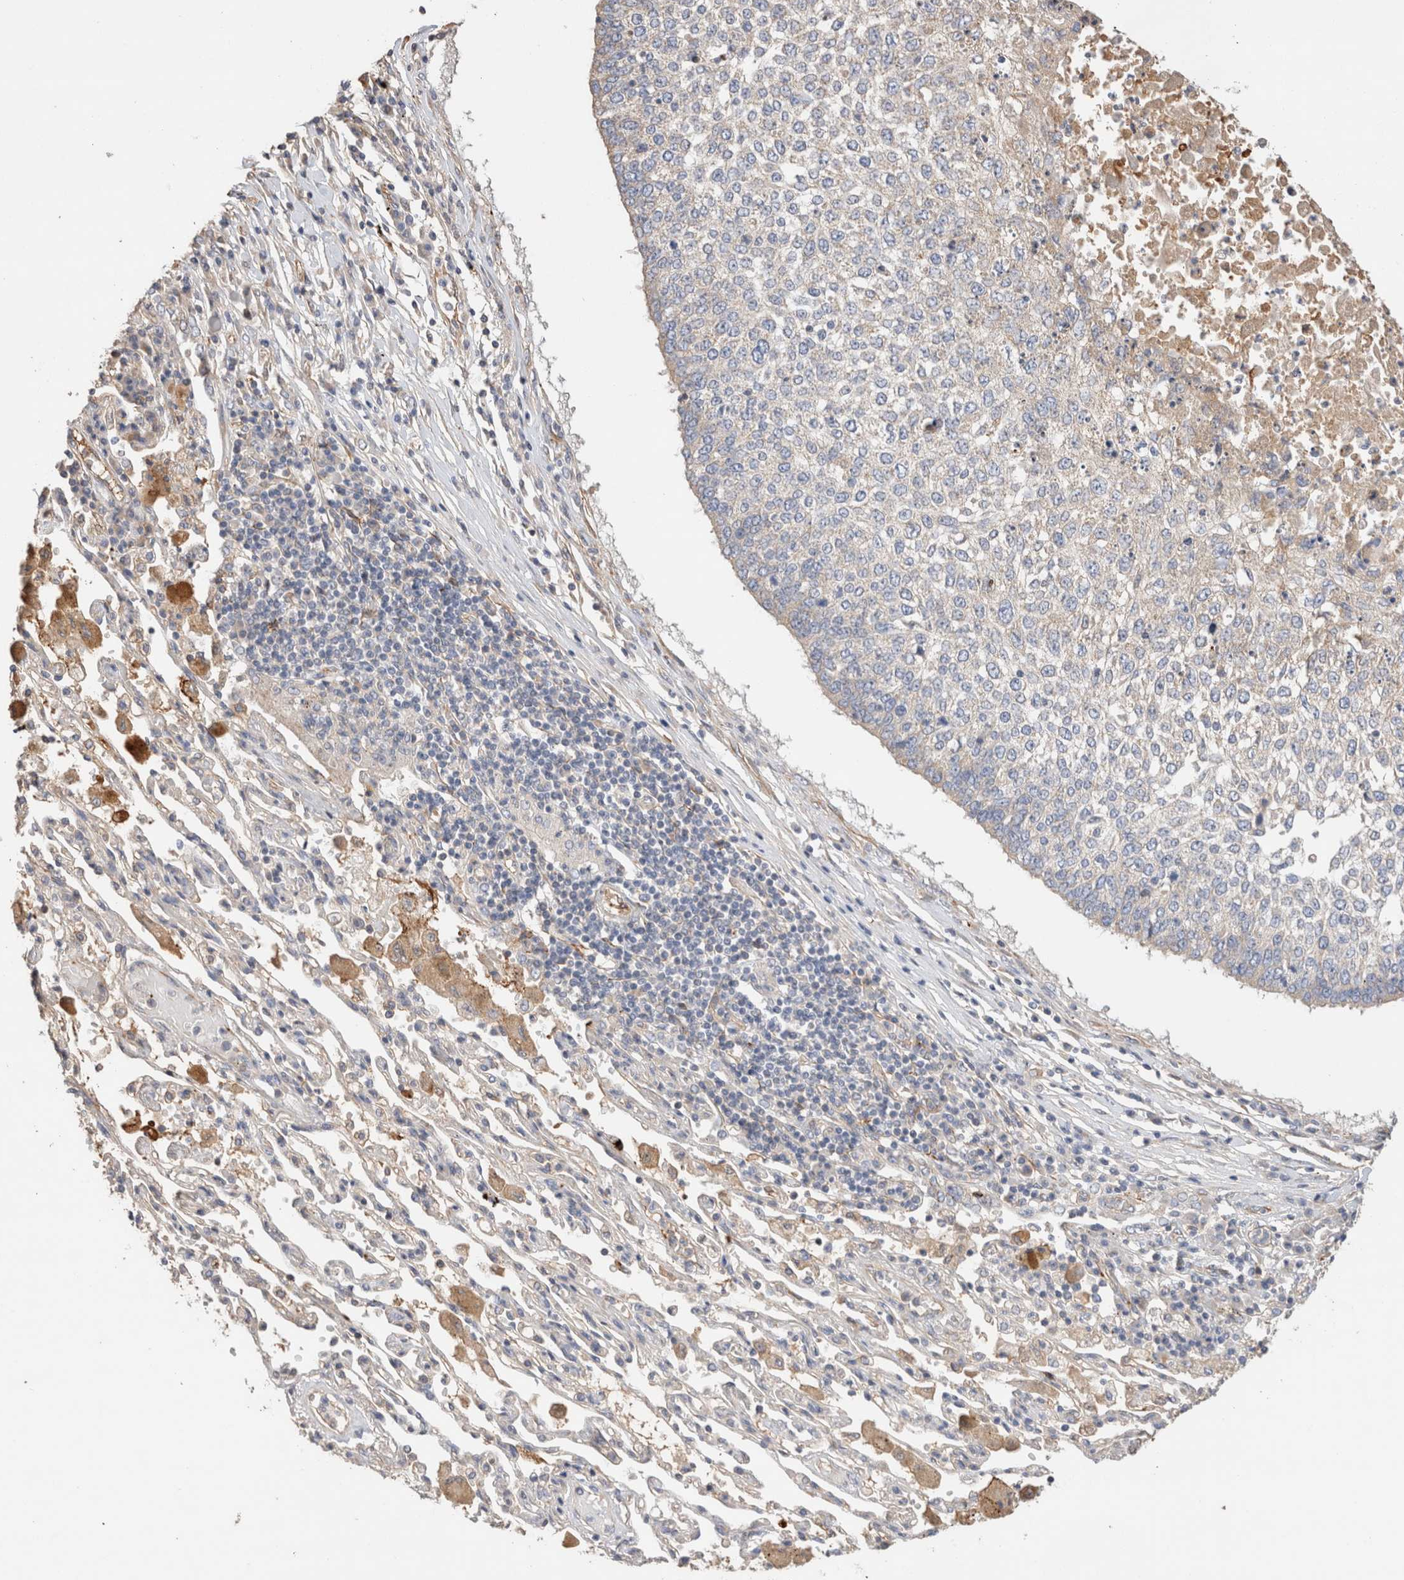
{"staining": {"intensity": "negative", "quantity": "none", "location": "none"}, "tissue": "lung cancer", "cell_type": "Tumor cells", "image_type": "cancer", "snomed": [{"axis": "morphology", "description": "Normal tissue, NOS"}, {"axis": "morphology", "description": "Squamous cell carcinoma, NOS"}, {"axis": "topography", "description": "Cartilage tissue"}, {"axis": "topography", "description": "Bronchus"}, {"axis": "topography", "description": "Lung"}, {"axis": "topography", "description": "Peripheral nerve tissue"}], "caption": "Immunohistochemical staining of lung squamous cell carcinoma exhibits no significant positivity in tumor cells.", "gene": "PROS1", "patient": {"sex": "female", "age": 49}}